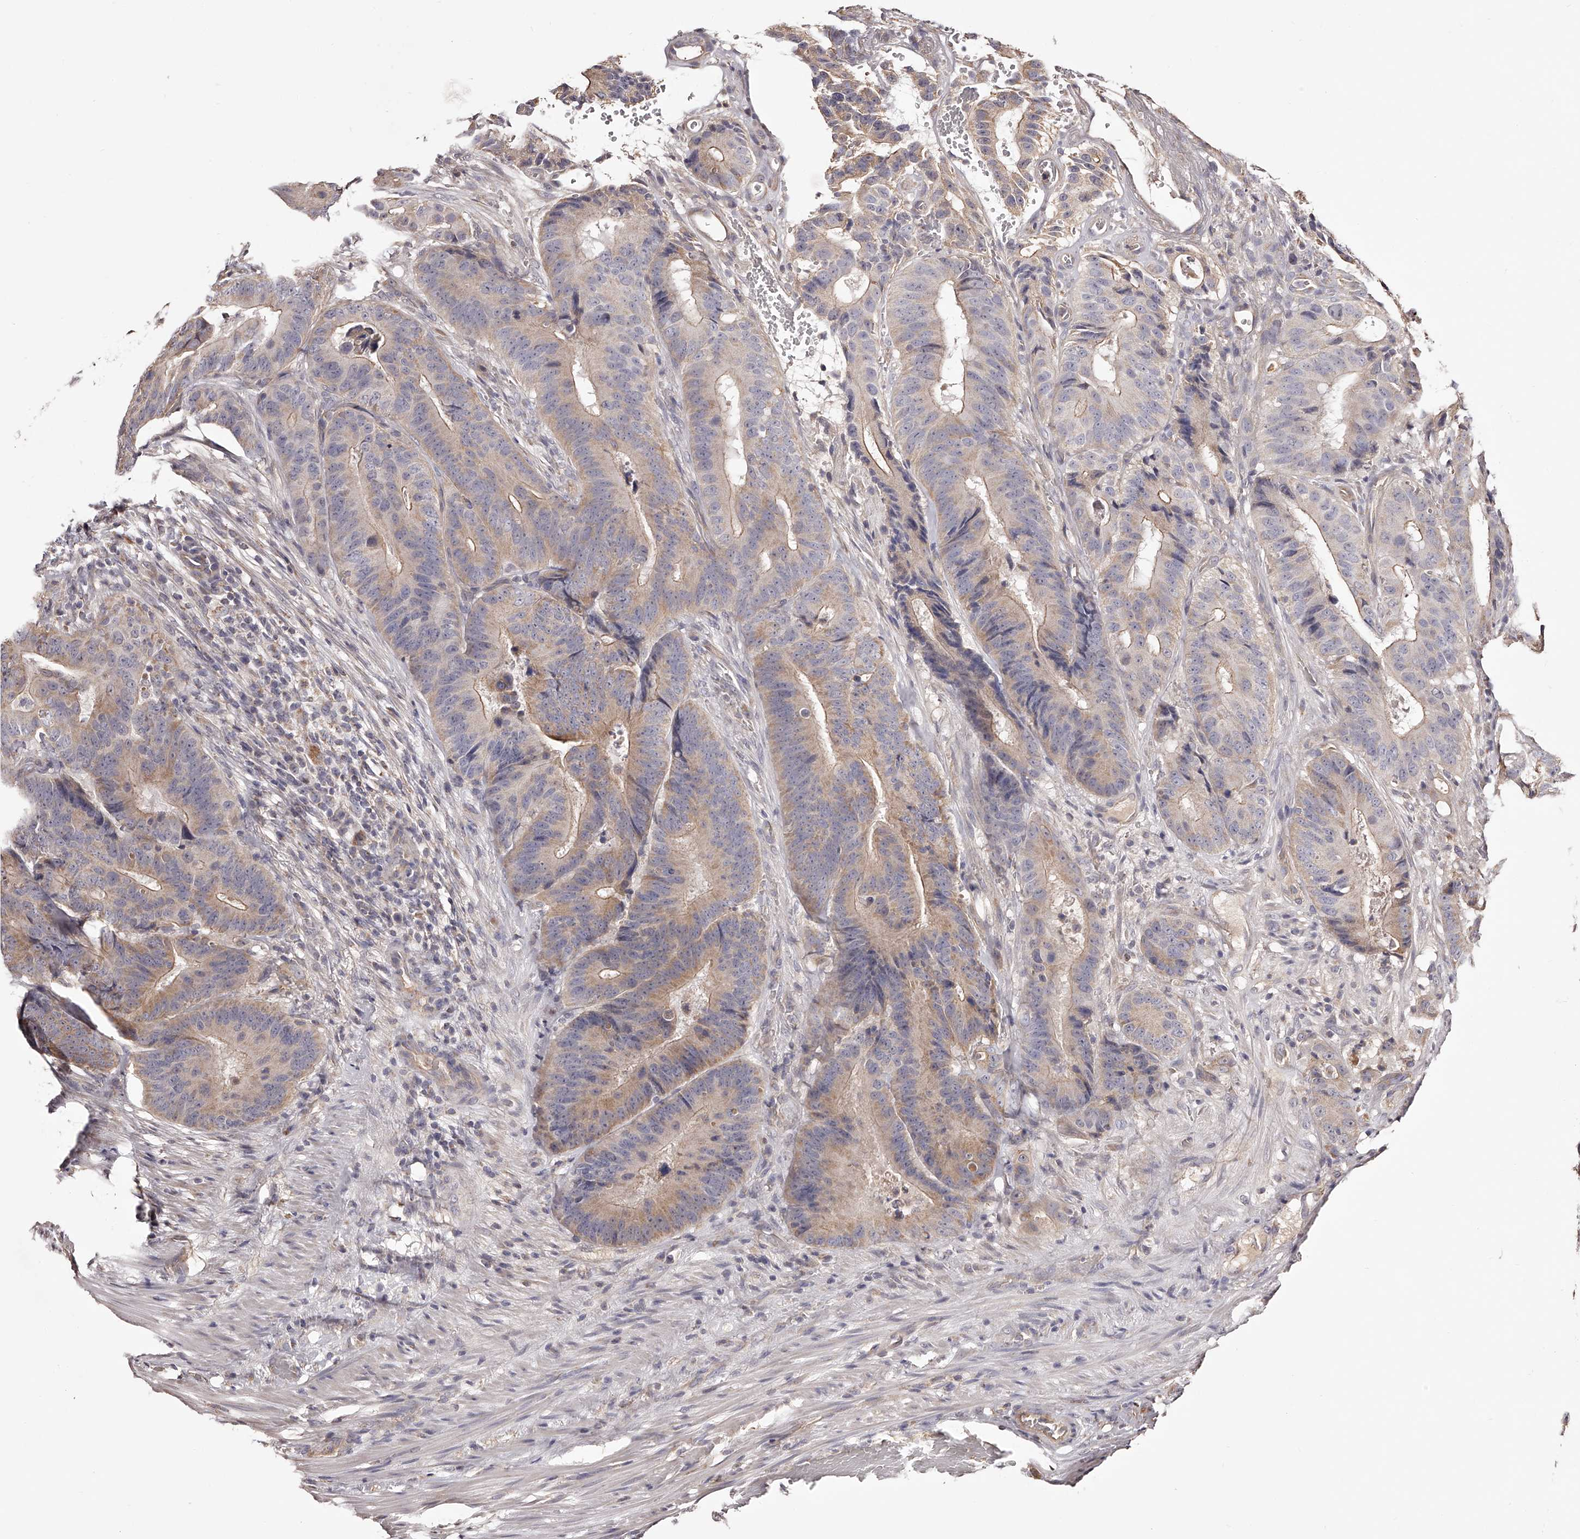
{"staining": {"intensity": "moderate", "quantity": "25%-75%", "location": "cytoplasmic/membranous"}, "tissue": "colorectal cancer", "cell_type": "Tumor cells", "image_type": "cancer", "snomed": [{"axis": "morphology", "description": "Adenocarcinoma, NOS"}, {"axis": "topography", "description": "Colon"}], "caption": "About 25%-75% of tumor cells in colorectal cancer (adenocarcinoma) exhibit moderate cytoplasmic/membranous protein positivity as visualized by brown immunohistochemical staining.", "gene": "USP21", "patient": {"sex": "male", "age": 83}}